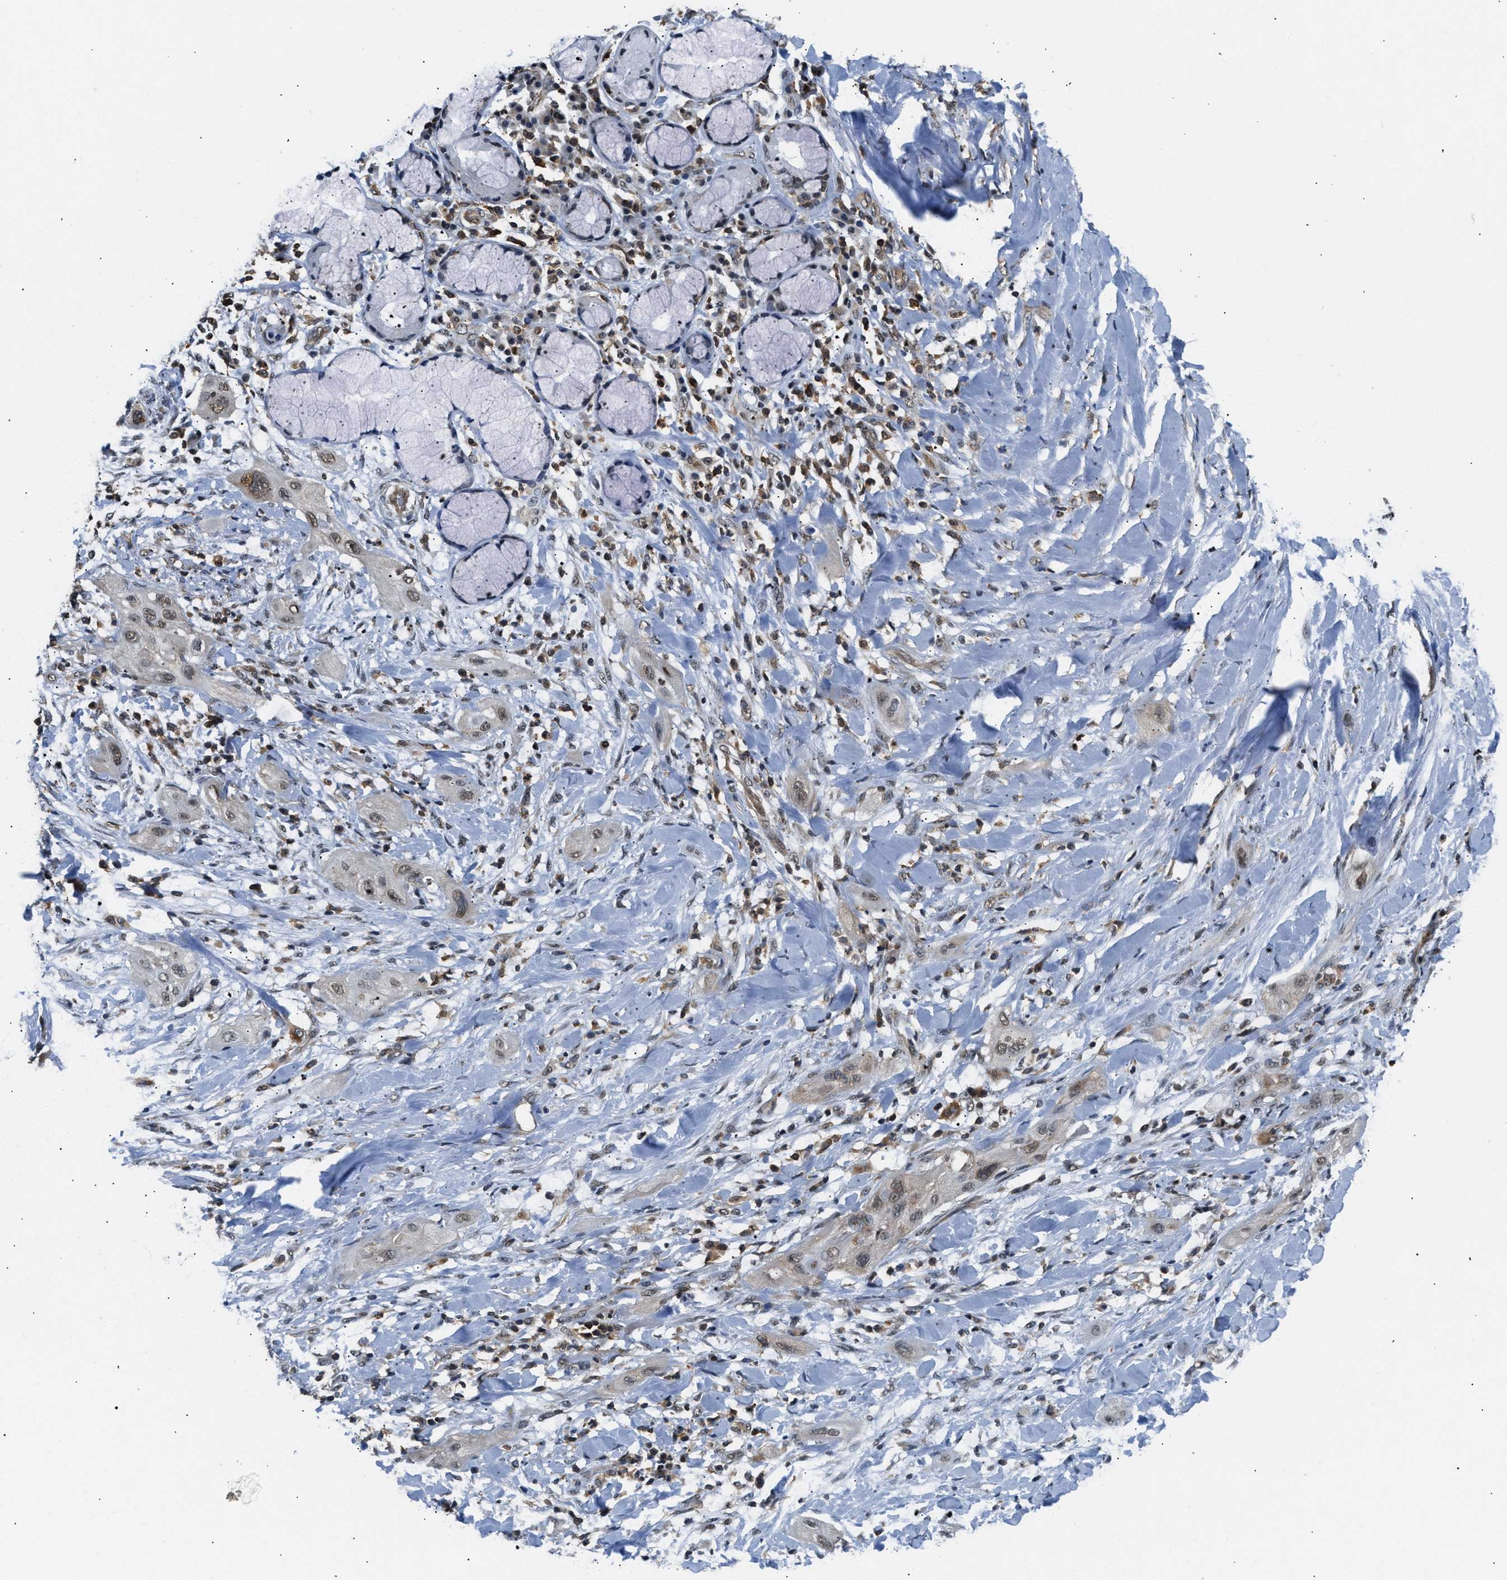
{"staining": {"intensity": "weak", "quantity": "25%-75%", "location": "cytoplasmic/membranous,nuclear"}, "tissue": "lung cancer", "cell_type": "Tumor cells", "image_type": "cancer", "snomed": [{"axis": "morphology", "description": "Squamous cell carcinoma, NOS"}, {"axis": "topography", "description": "Lung"}], "caption": "This is a micrograph of immunohistochemistry (IHC) staining of lung cancer, which shows weak expression in the cytoplasmic/membranous and nuclear of tumor cells.", "gene": "STK10", "patient": {"sex": "female", "age": 47}}